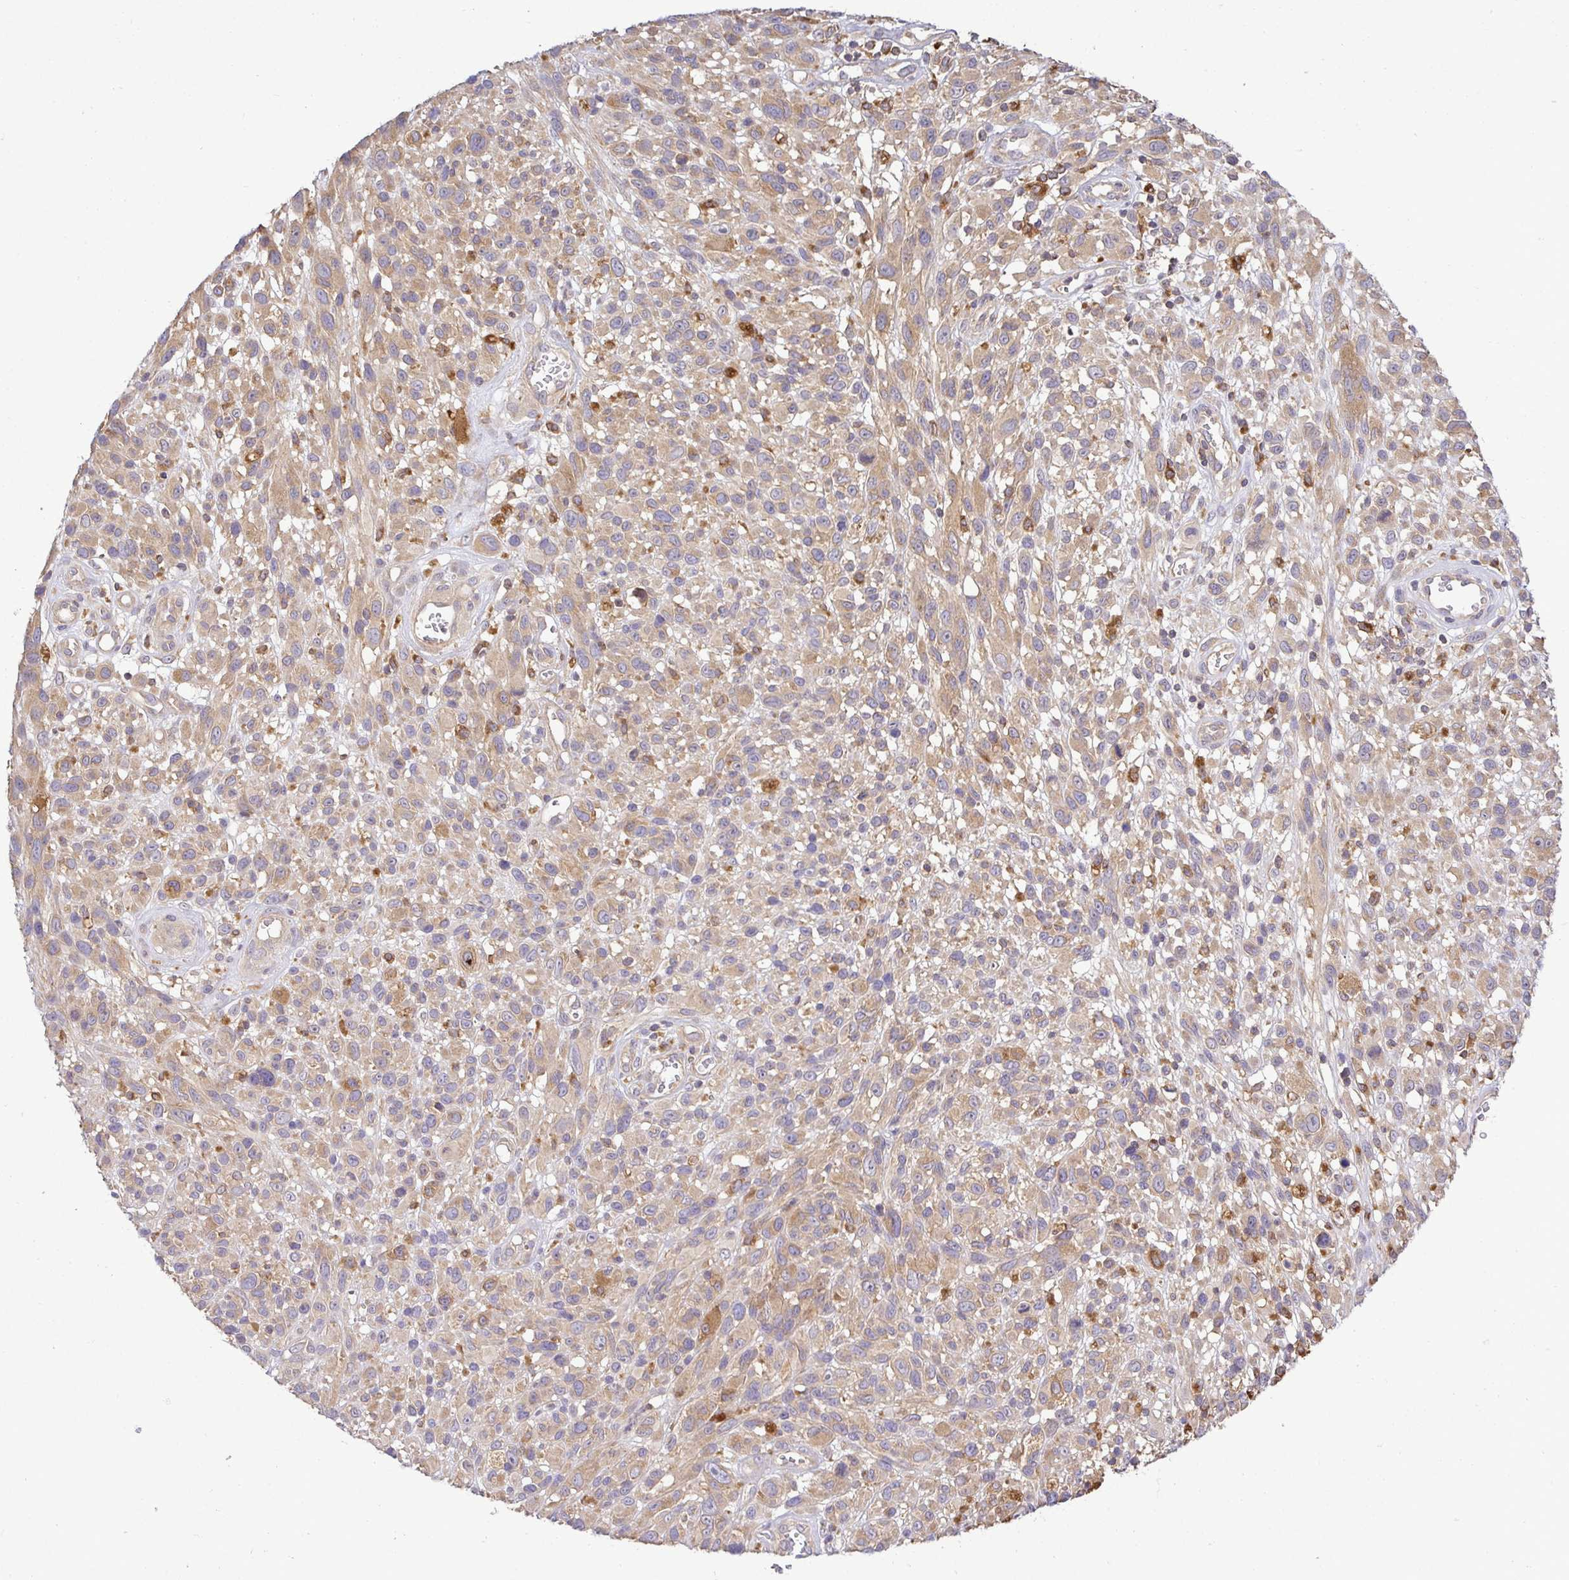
{"staining": {"intensity": "weak", "quantity": ">75%", "location": "cytoplasmic/membranous"}, "tissue": "melanoma", "cell_type": "Tumor cells", "image_type": "cancer", "snomed": [{"axis": "morphology", "description": "Malignant melanoma, NOS"}, {"axis": "topography", "description": "Skin"}], "caption": "DAB (3,3'-diaminobenzidine) immunohistochemical staining of malignant melanoma demonstrates weak cytoplasmic/membranous protein expression in about >75% of tumor cells. The staining was performed using DAB (3,3'-diaminobenzidine) to visualize the protein expression in brown, while the nuclei were stained in blue with hematoxylin (Magnification: 20x).", "gene": "ATP6V1F", "patient": {"sex": "male", "age": 68}}